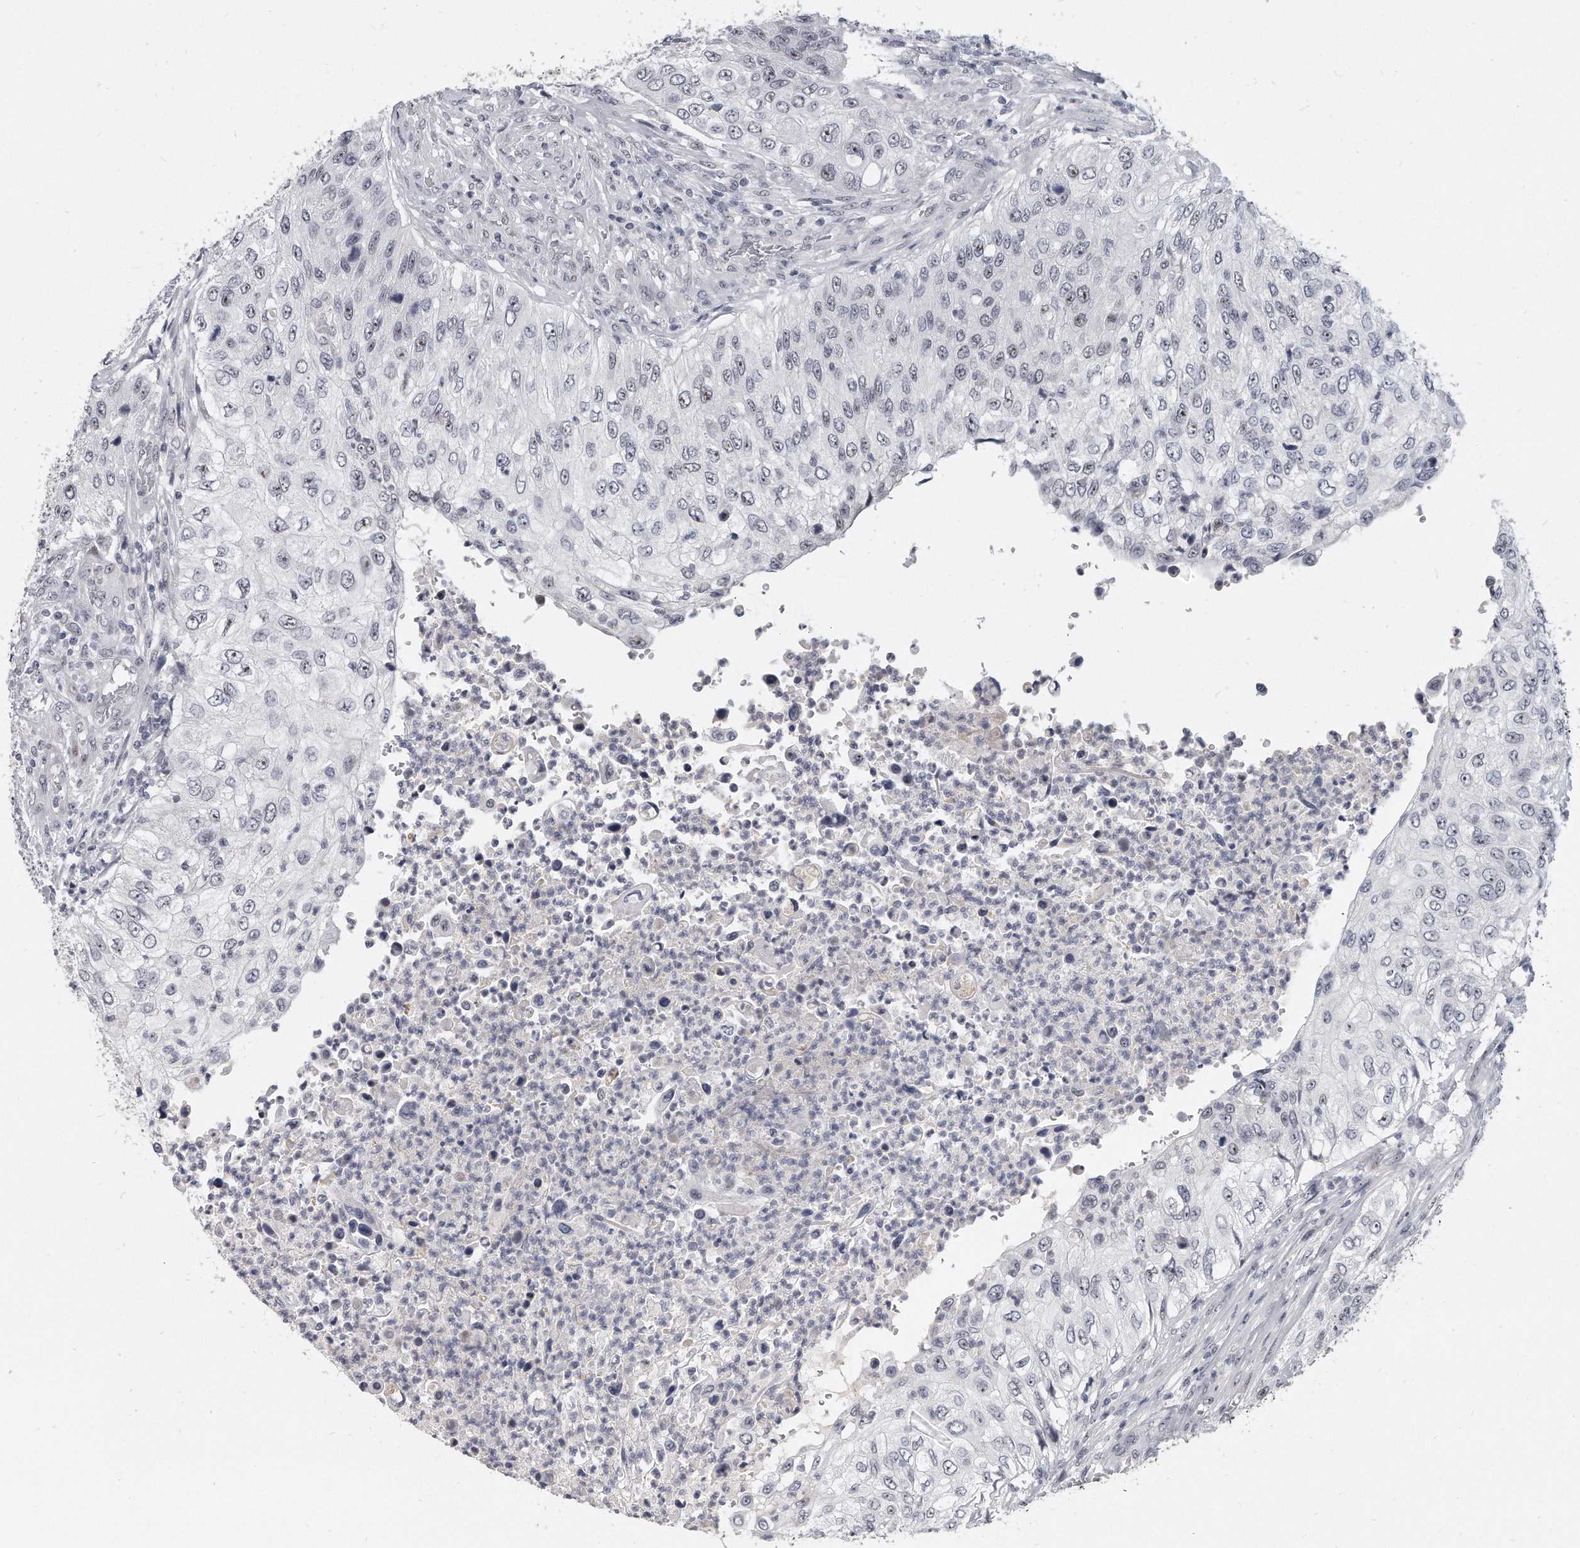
{"staining": {"intensity": "negative", "quantity": "none", "location": "none"}, "tissue": "urothelial cancer", "cell_type": "Tumor cells", "image_type": "cancer", "snomed": [{"axis": "morphology", "description": "Urothelial carcinoma, High grade"}, {"axis": "topography", "description": "Urinary bladder"}], "caption": "An IHC micrograph of urothelial cancer is shown. There is no staining in tumor cells of urothelial cancer.", "gene": "TFCP2L1", "patient": {"sex": "female", "age": 60}}